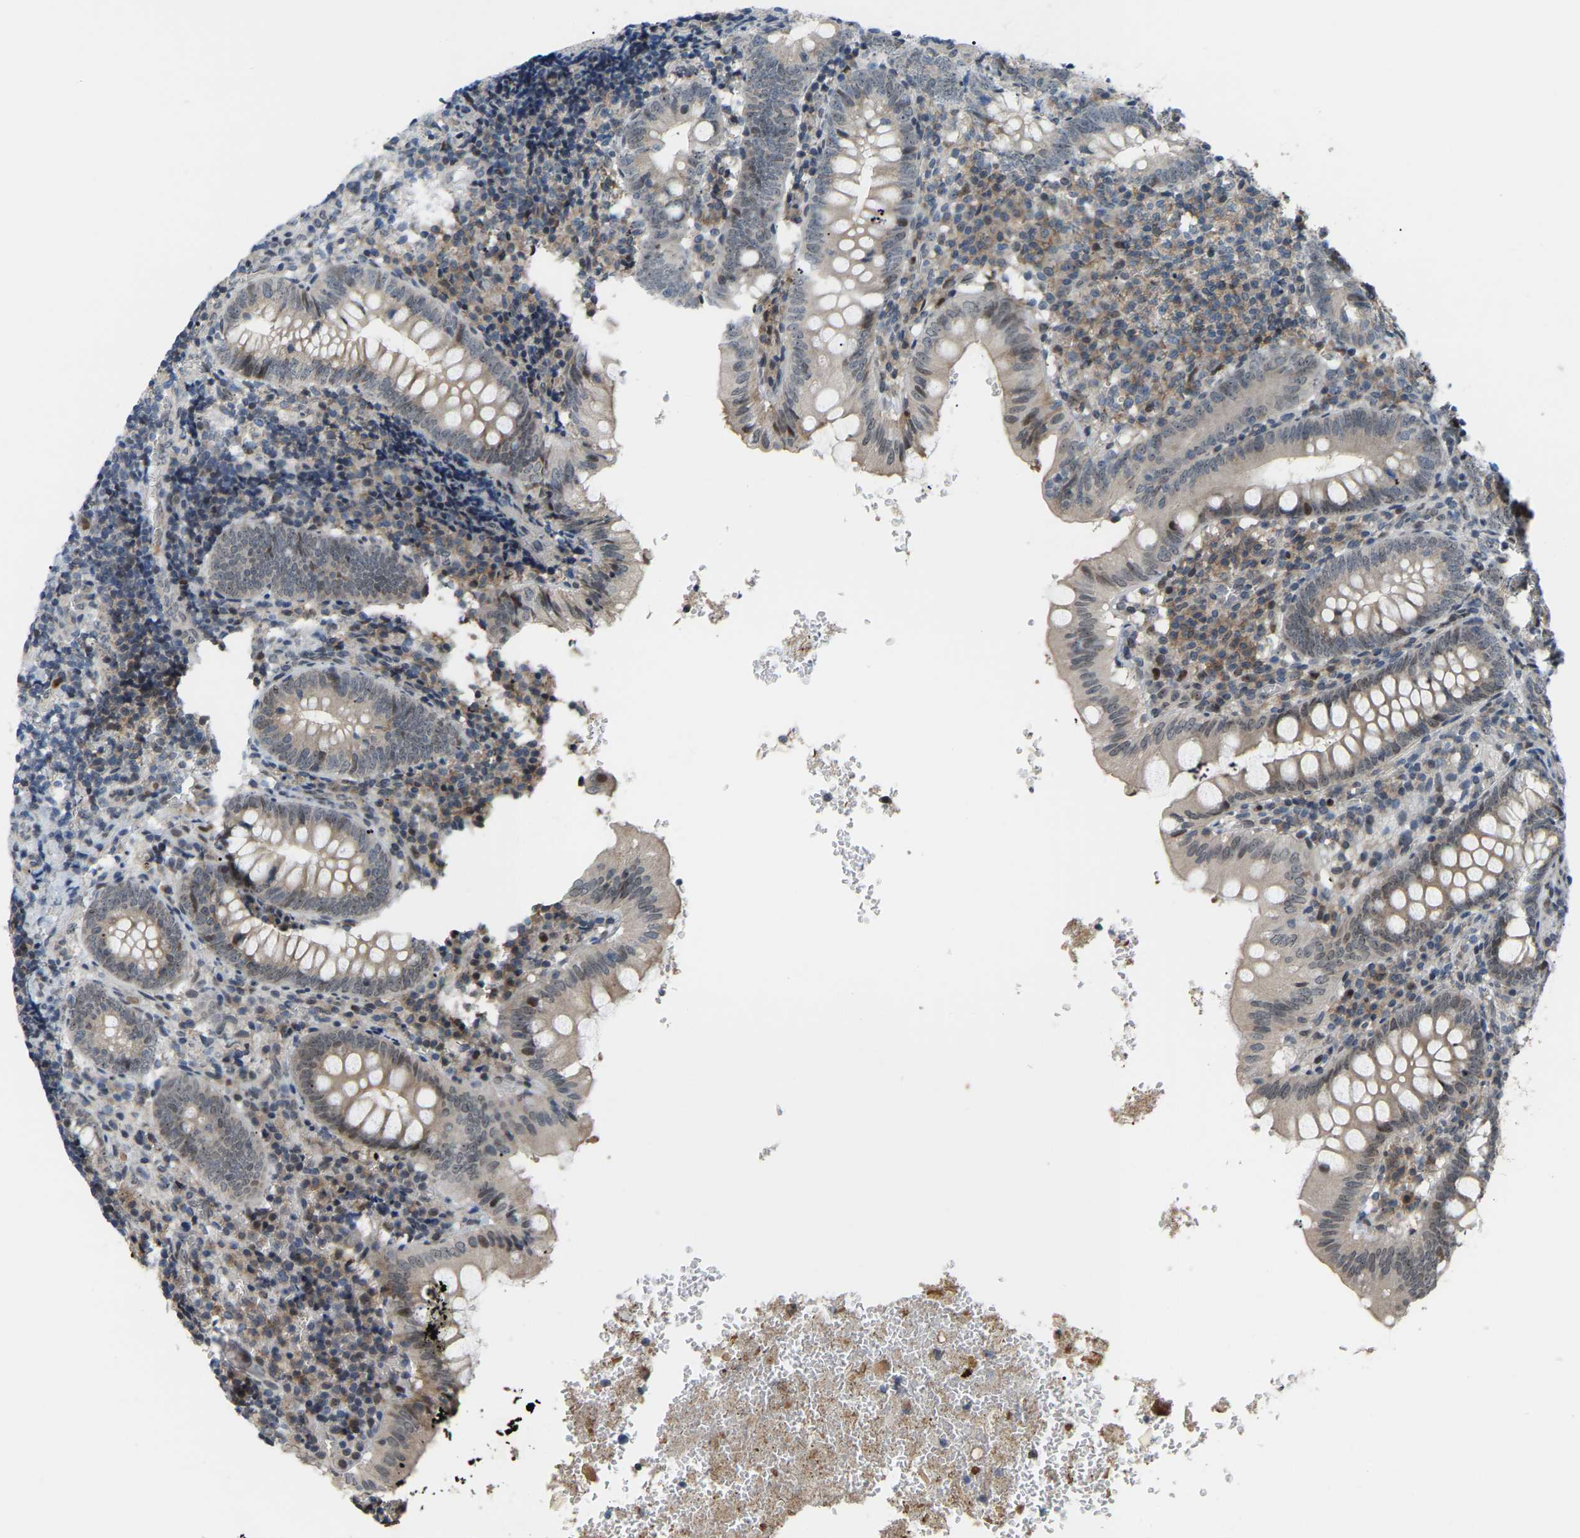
{"staining": {"intensity": "weak", "quantity": "25%-75%", "location": "cytoplasmic/membranous,nuclear"}, "tissue": "appendix", "cell_type": "Glandular cells", "image_type": "normal", "snomed": [{"axis": "morphology", "description": "Normal tissue, NOS"}, {"axis": "topography", "description": "Appendix"}], "caption": "The image demonstrates a brown stain indicating the presence of a protein in the cytoplasmic/membranous,nuclear of glandular cells in appendix.", "gene": "CROT", "patient": {"sex": "male", "age": 8}}